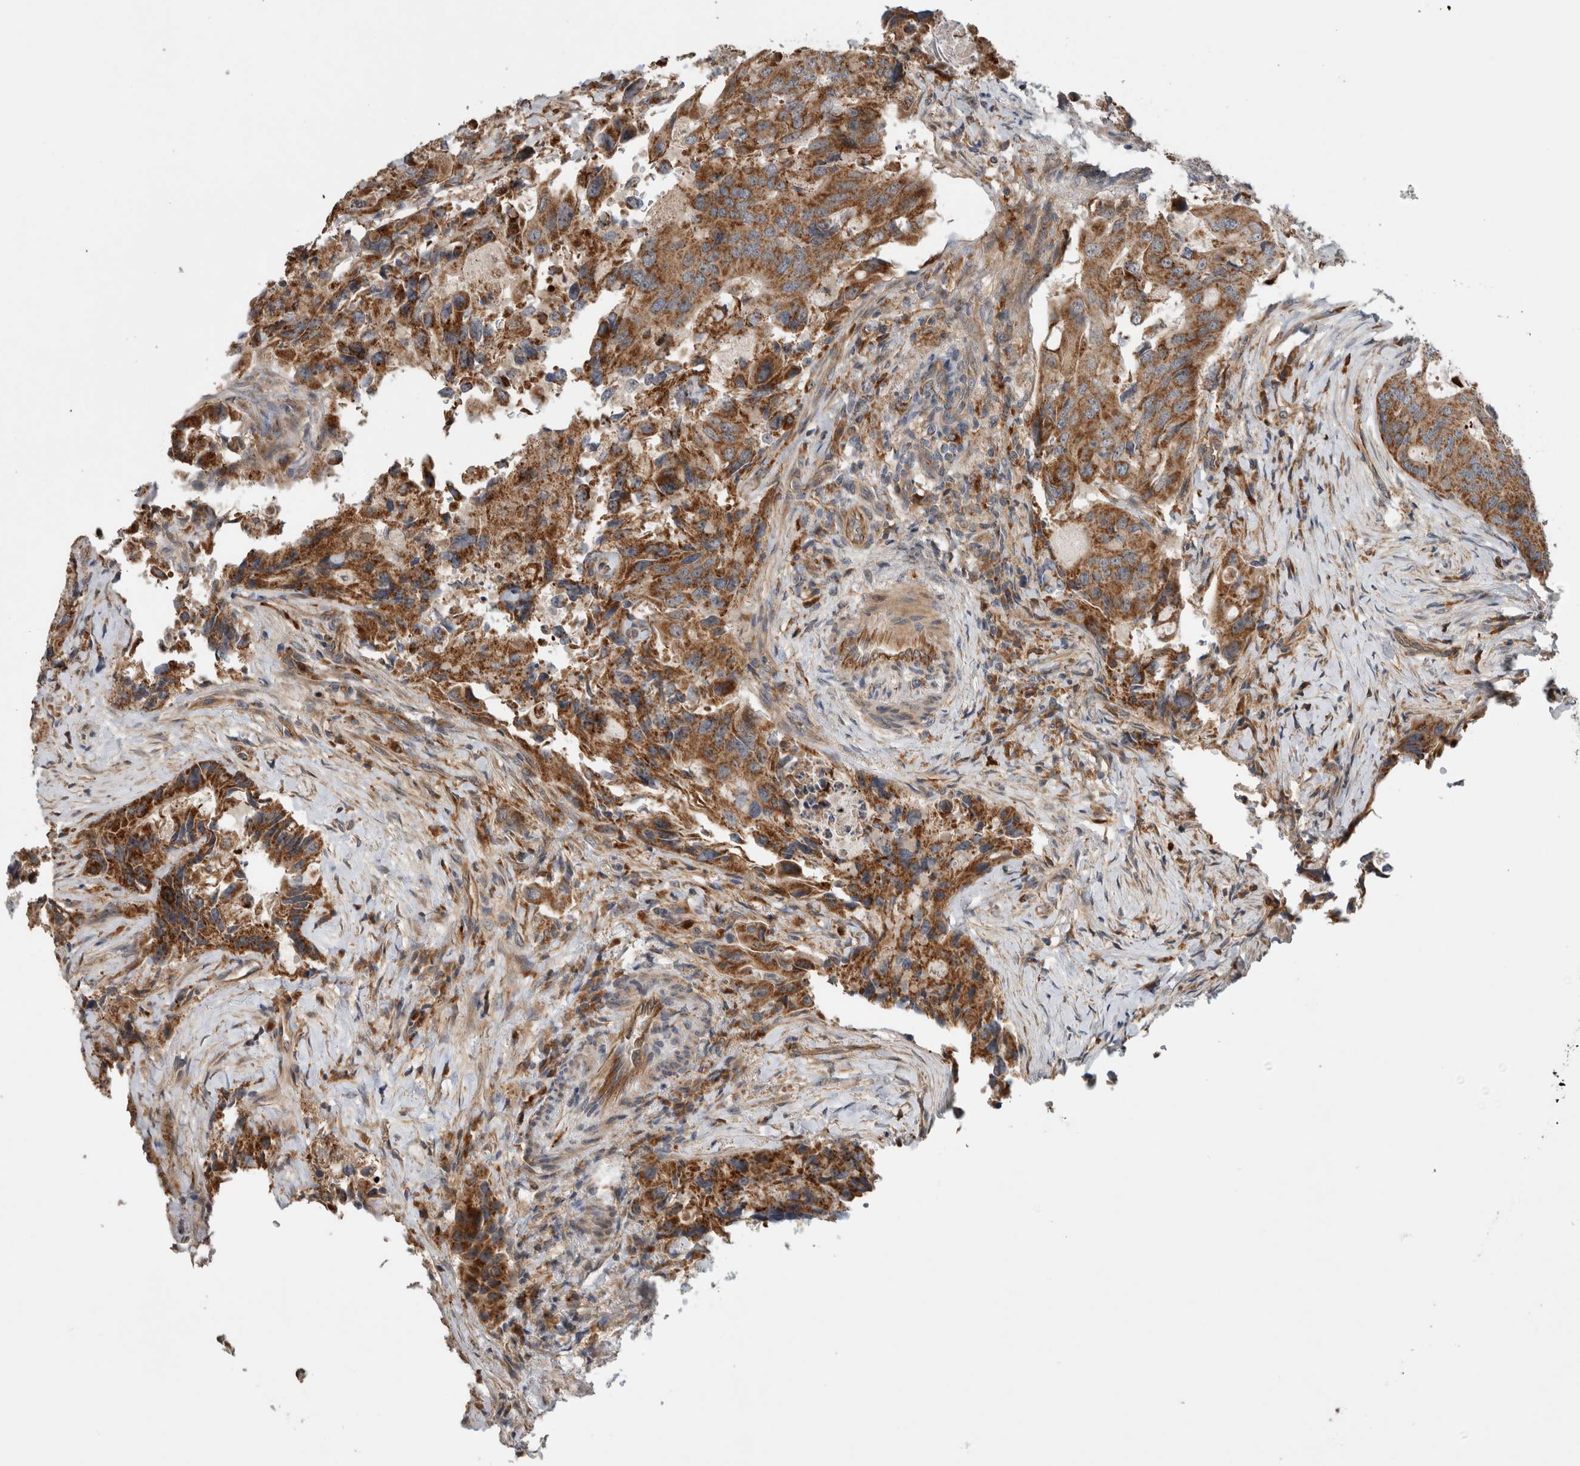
{"staining": {"intensity": "moderate", "quantity": ">75%", "location": "cytoplasmic/membranous"}, "tissue": "colorectal cancer", "cell_type": "Tumor cells", "image_type": "cancer", "snomed": [{"axis": "morphology", "description": "Adenocarcinoma, NOS"}, {"axis": "topography", "description": "Colon"}], "caption": "Immunohistochemistry (IHC) (DAB (3,3'-diaminobenzidine)) staining of human colorectal cancer (adenocarcinoma) reveals moderate cytoplasmic/membranous protein positivity in approximately >75% of tumor cells.", "gene": "ADGRL3", "patient": {"sex": "male", "age": 71}}